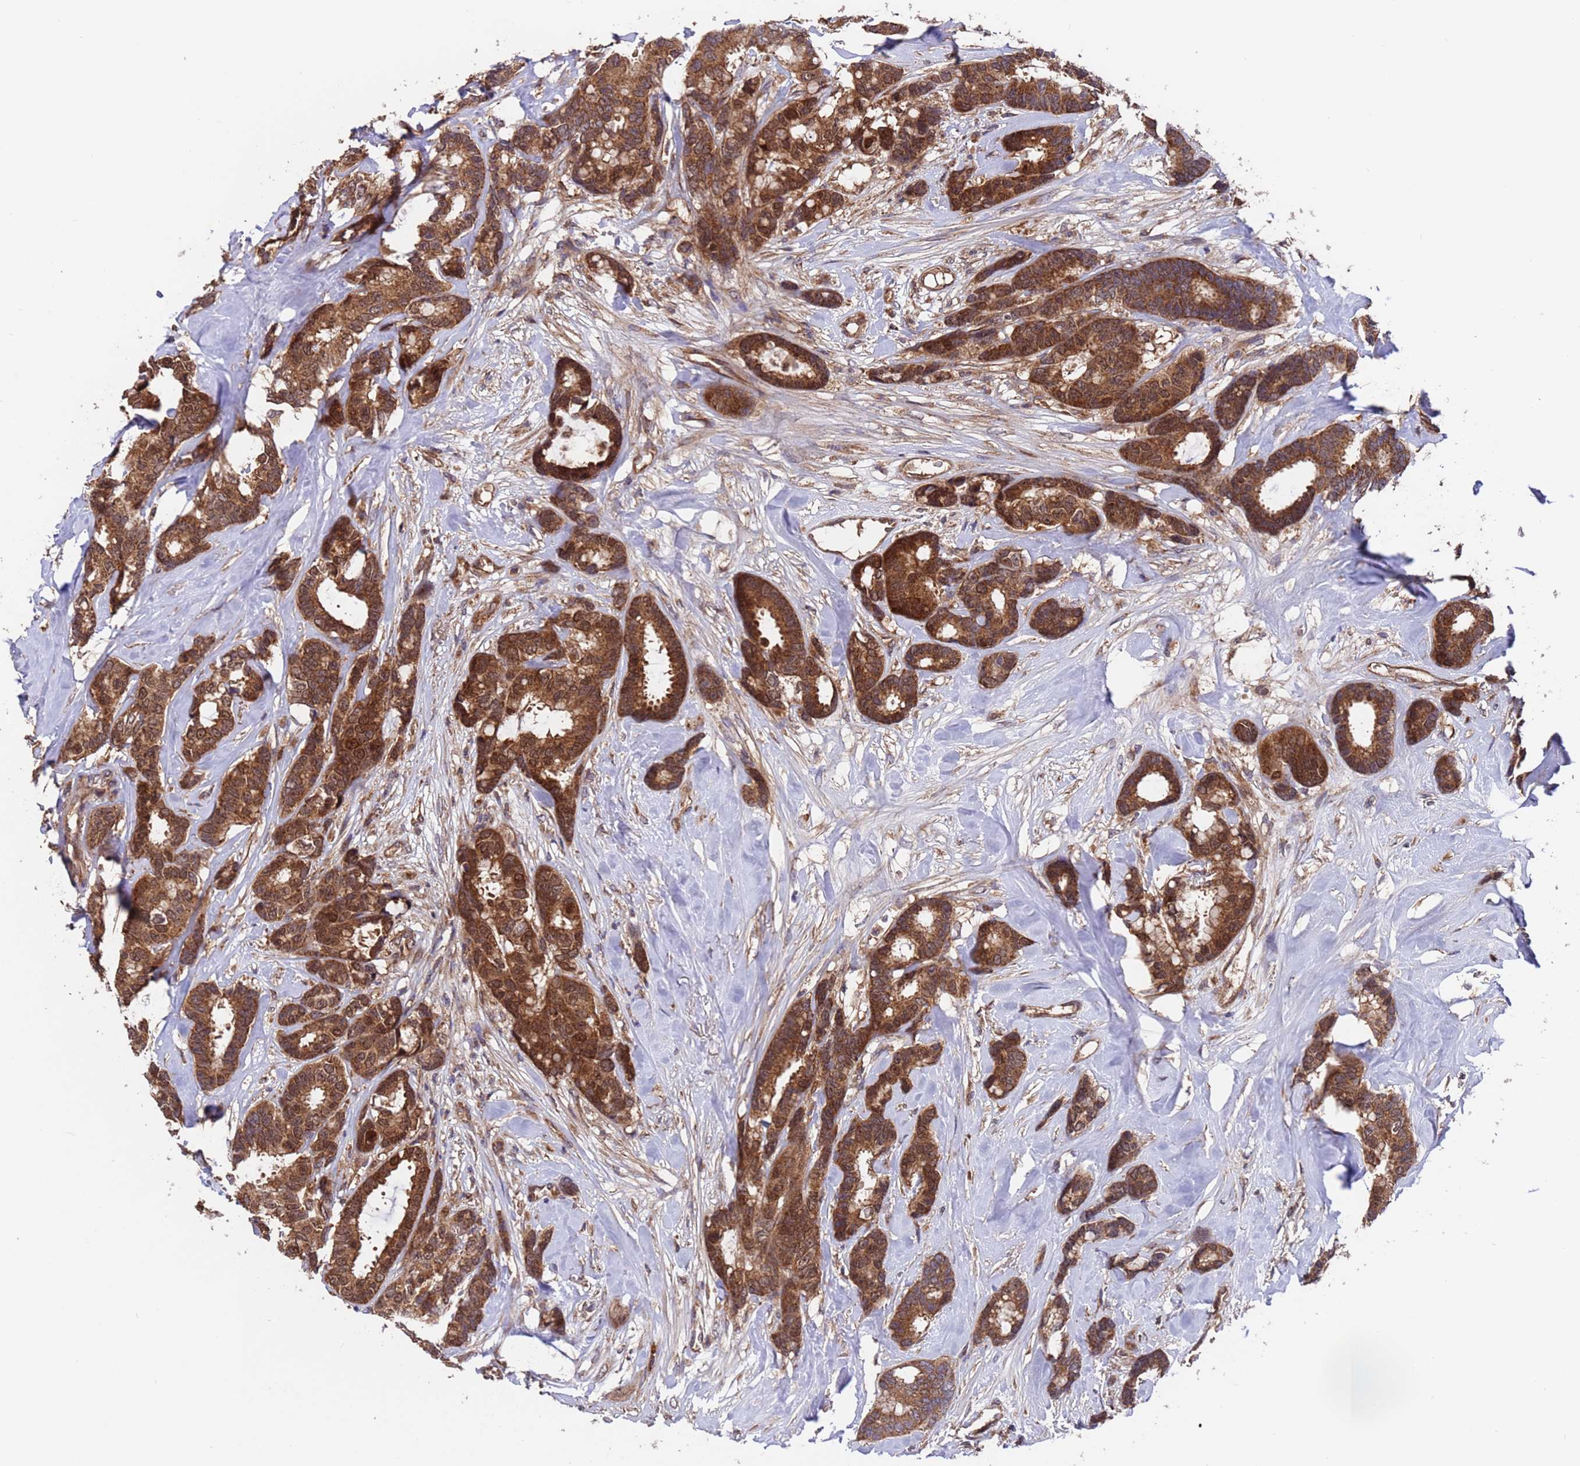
{"staining": {"intensity": "strong", "quantity": ">75%", "location": "cytoplasmic/membranous,nuclear"}, "tissue": "breast cancer", "cell_type": "Tumor cells", "image_type": "cancer", "snomed": [{"axis": "morphology", "description": "Duct carcinoma"}, {"axis": "topography", "description": "Breast"}], "caption": "Immunohistochemical staining of human invasive ductal carcinoma (breast) exhibits high levels of strong cytoplasmic/membranous and nuclear staining in approximately >75% of tumor cells.", "gene": "TSR3", "patient": {"sex": "female", "age": 87}}